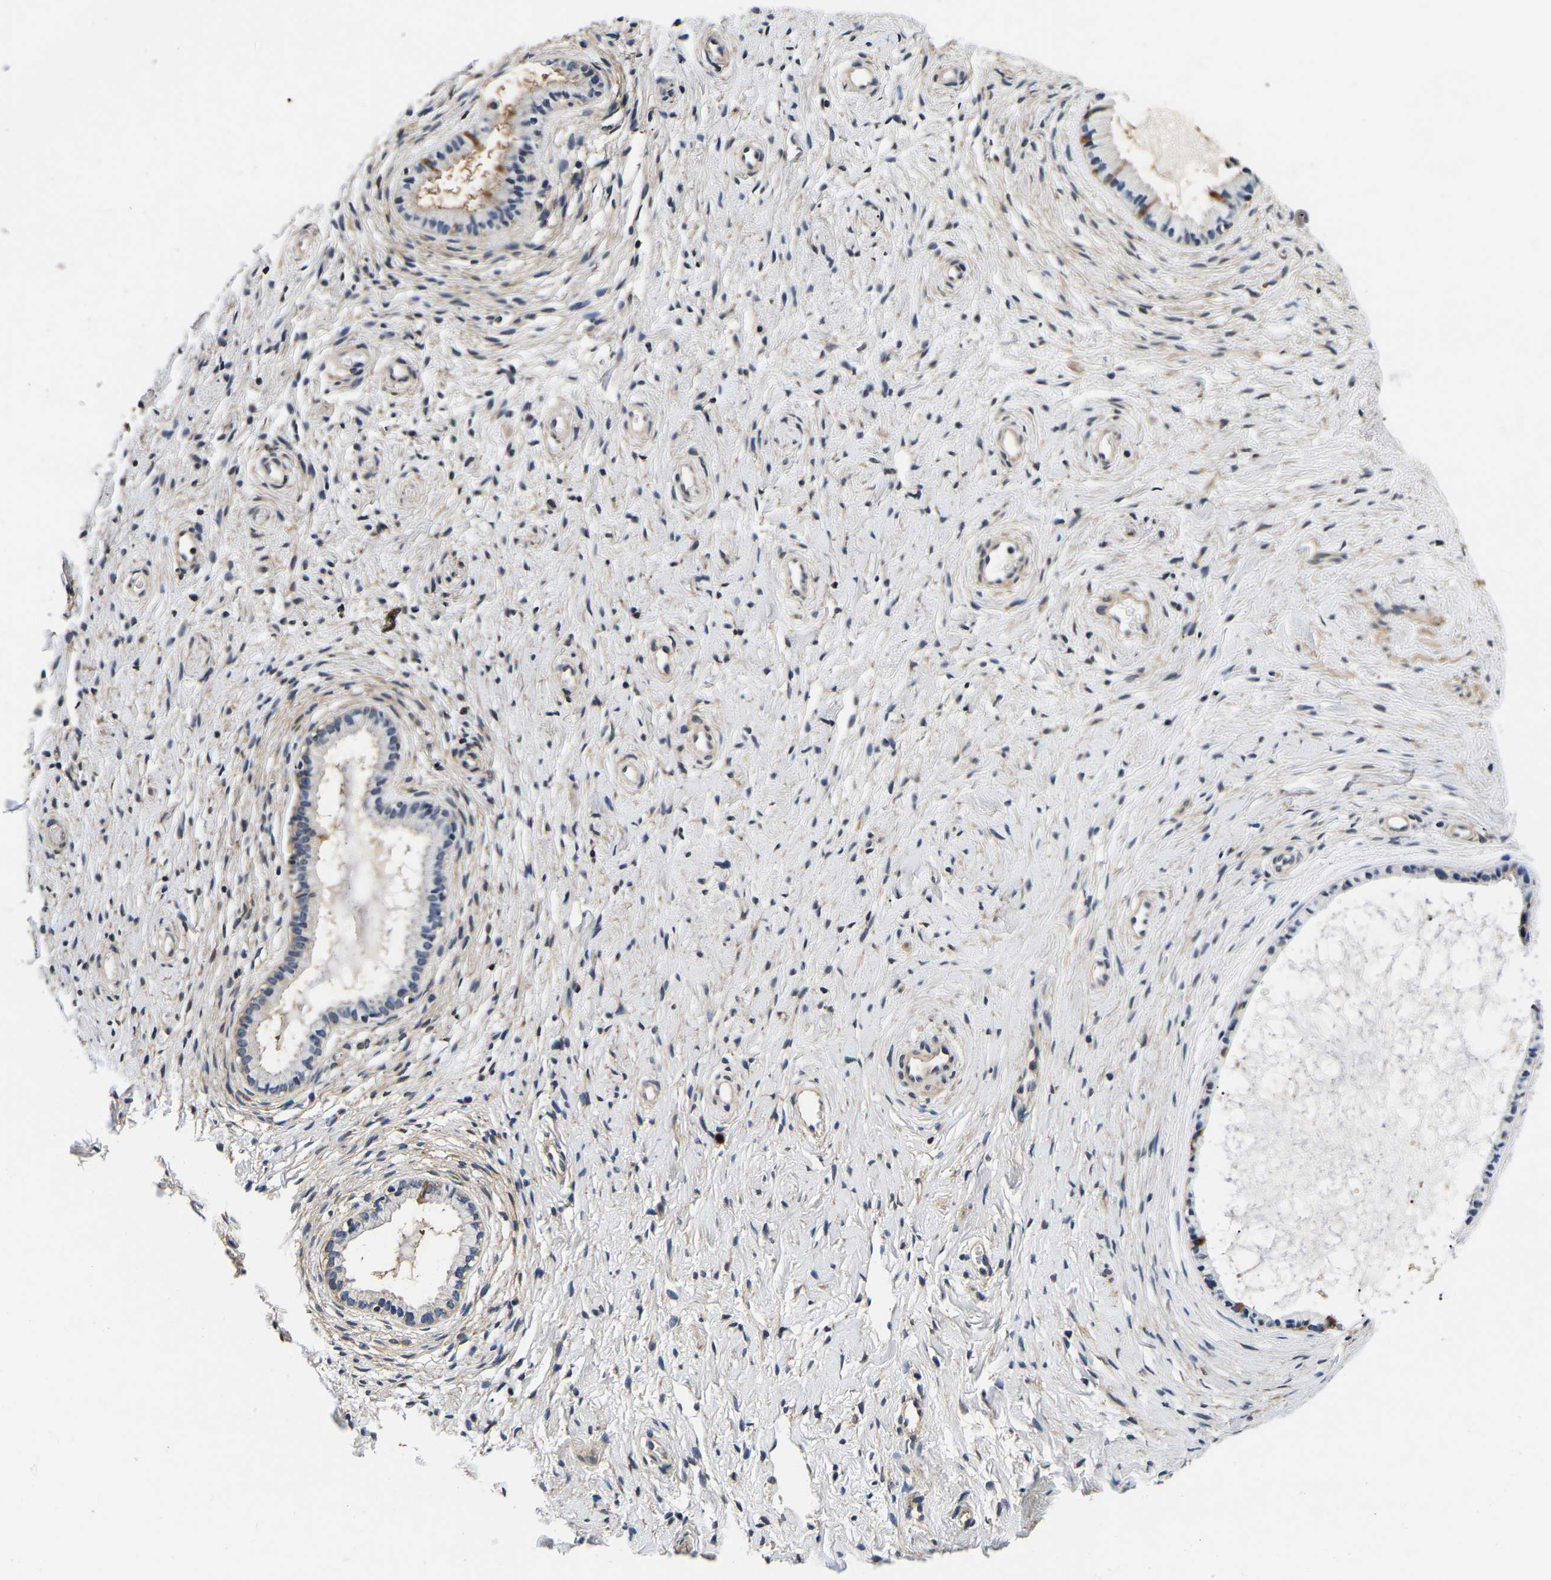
{"staining": {"intensity": "weak", "quantity": "25%-75%", "location": "cytoplasmic/membranous"}, "tissue": "cervix", "cell_type": "Glandular cells", "image_type": "normal", "snomed": [{"axis": "morphology", "description": "Normal tissue, NOS"}, {"axis": "topography", "description": "Cervix"}], "caption": "Protein expression analysis of benign human cervix reveals weak cytoplasmic/membranous expression in approximately 25%-75% of glandular cells.", "gene": "RUVBL1", "patient": {"sex": "female", "age": 72}}